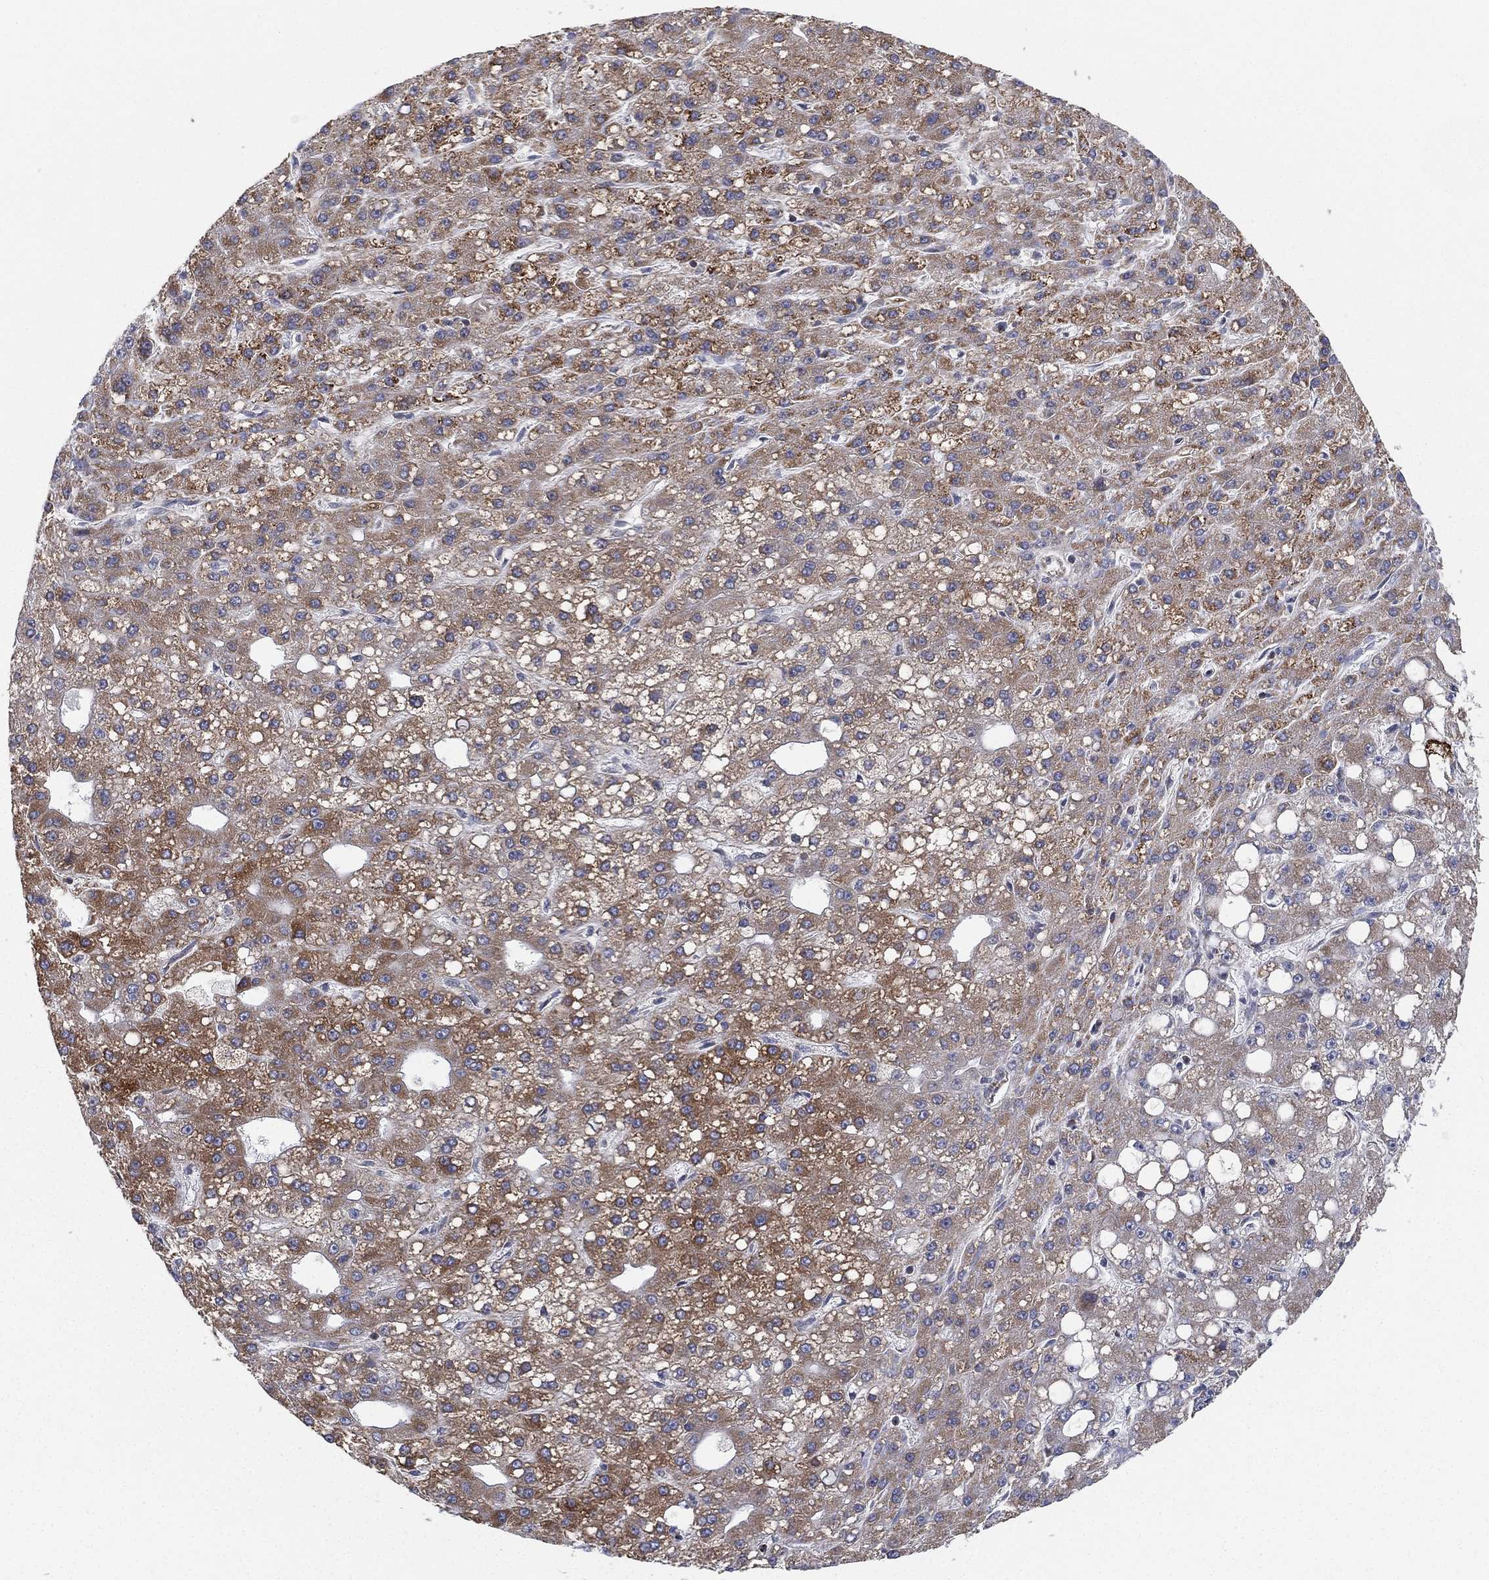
{"staining": {"intensity": "moderate", "quantity": "25%-75%", "location": "cytoplasmic/membranous"}, "tissue": "liver cancer", "cell_type": "Tumor cells", "image_type": "cancer", "snomed": [{"axis": "morphology", "description": "Carcinoma, Hepatocellular, NOS"}, {"axis": "topography", "description": "Liver"}], "caption": "Hepatocellular carcinoma (liver) tissue displays moderate cytoplasmic/membranous expression in approximately 25%-75% of tumor cells", "gene": "CYB5B", "patient": {"sex": "male", "age": 67}}